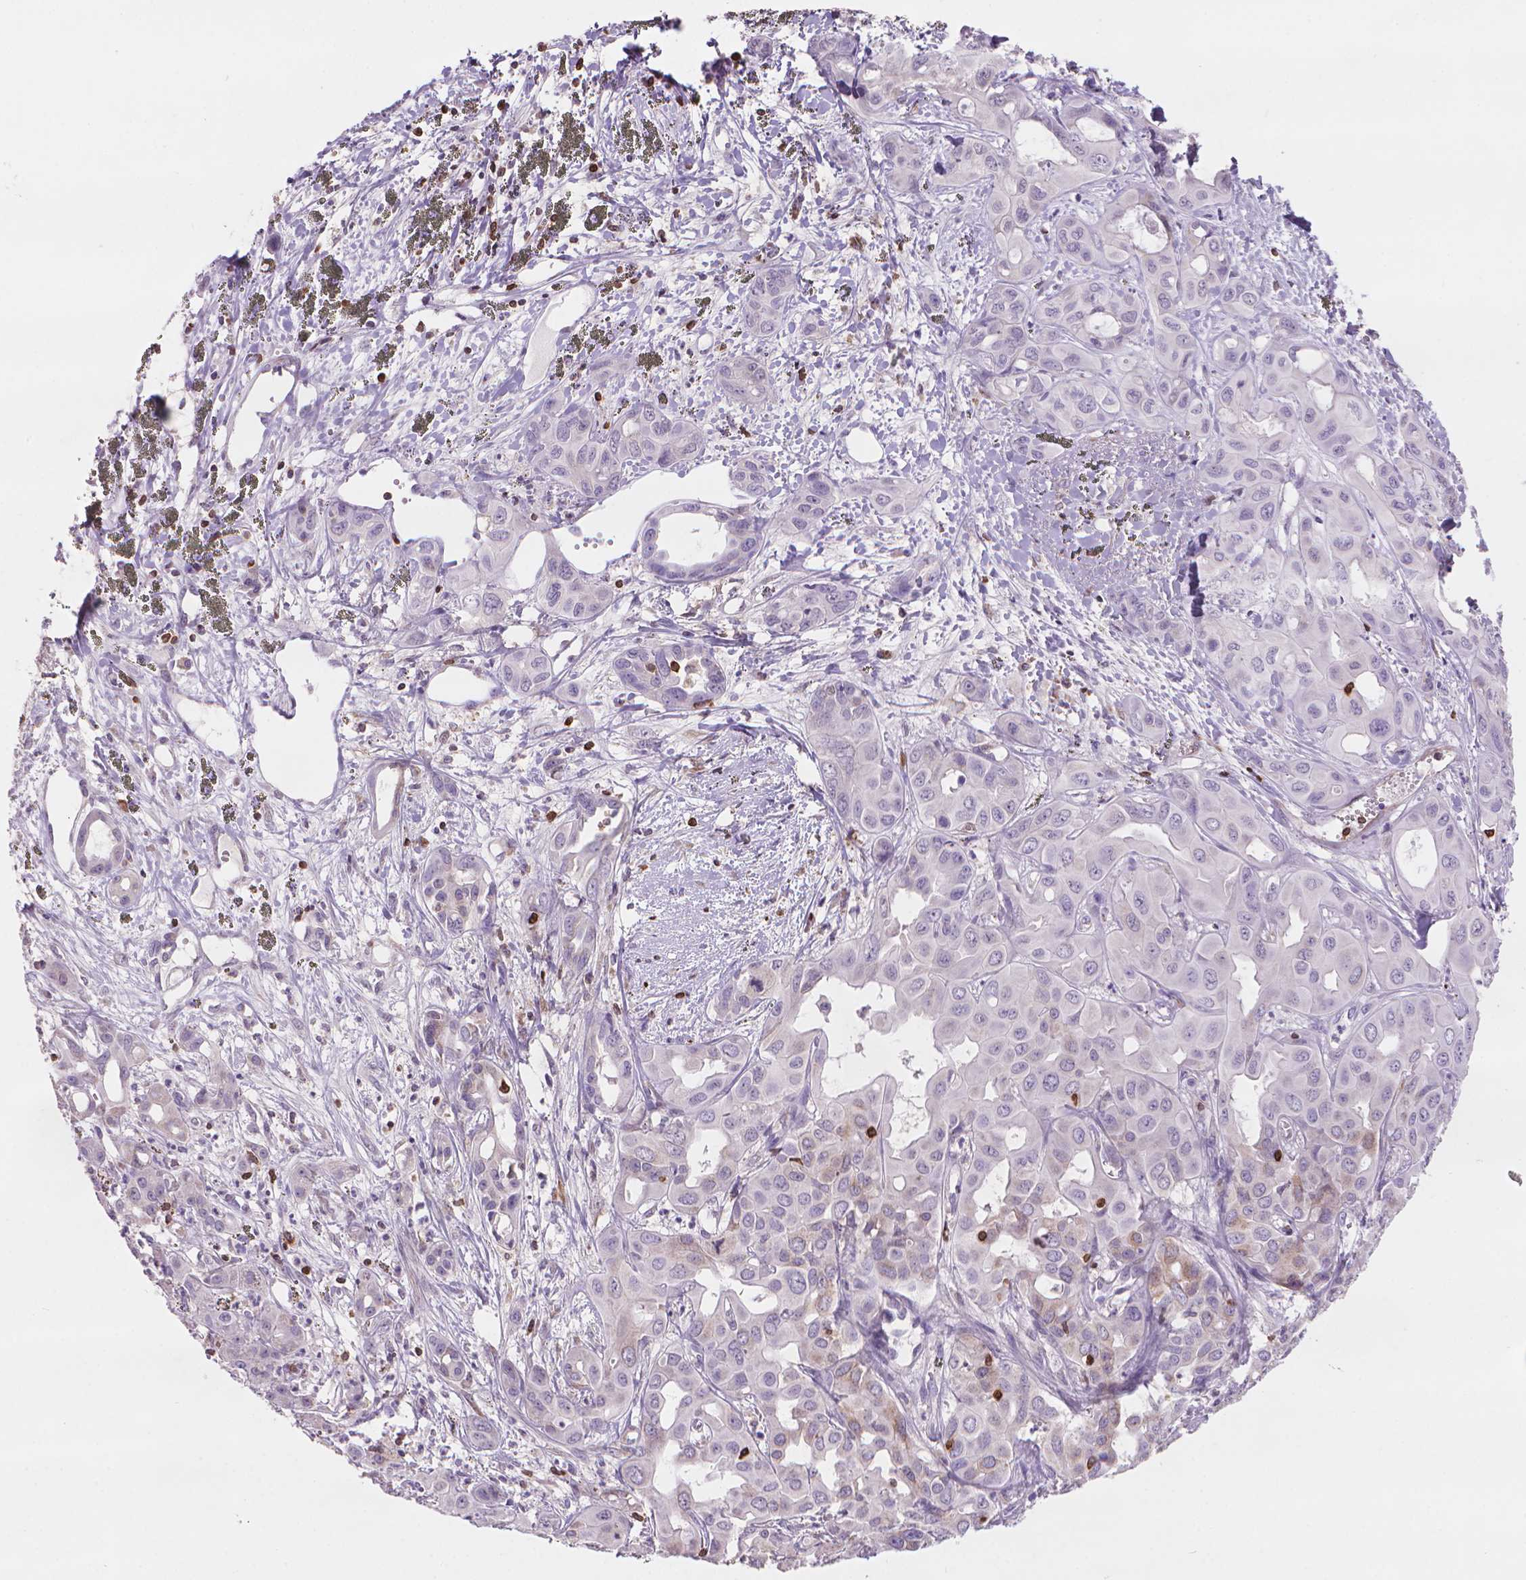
{"staining": {"intensity": "weak", "quantity": "25%-75%", "location": "cytoplasmic/membranous"}, "tissue": "liver cancer", "cell_type": "Tumor cells", "image_type": "cancer", "snomed": [{"axis": "morphology", "description": "Cholangiocarcinoma"}, {"axis": "topography", "description": "Liver"}], "caption": "This photomicrograph displays IHC staining of human liver cancer (cholangiocarcinoma), with low weak cytoplasmic/membranous staining in approximately 25%-75% of tumor cells.", "gene": "BCL2", "patient": {"sex": "female", "age": 60}}